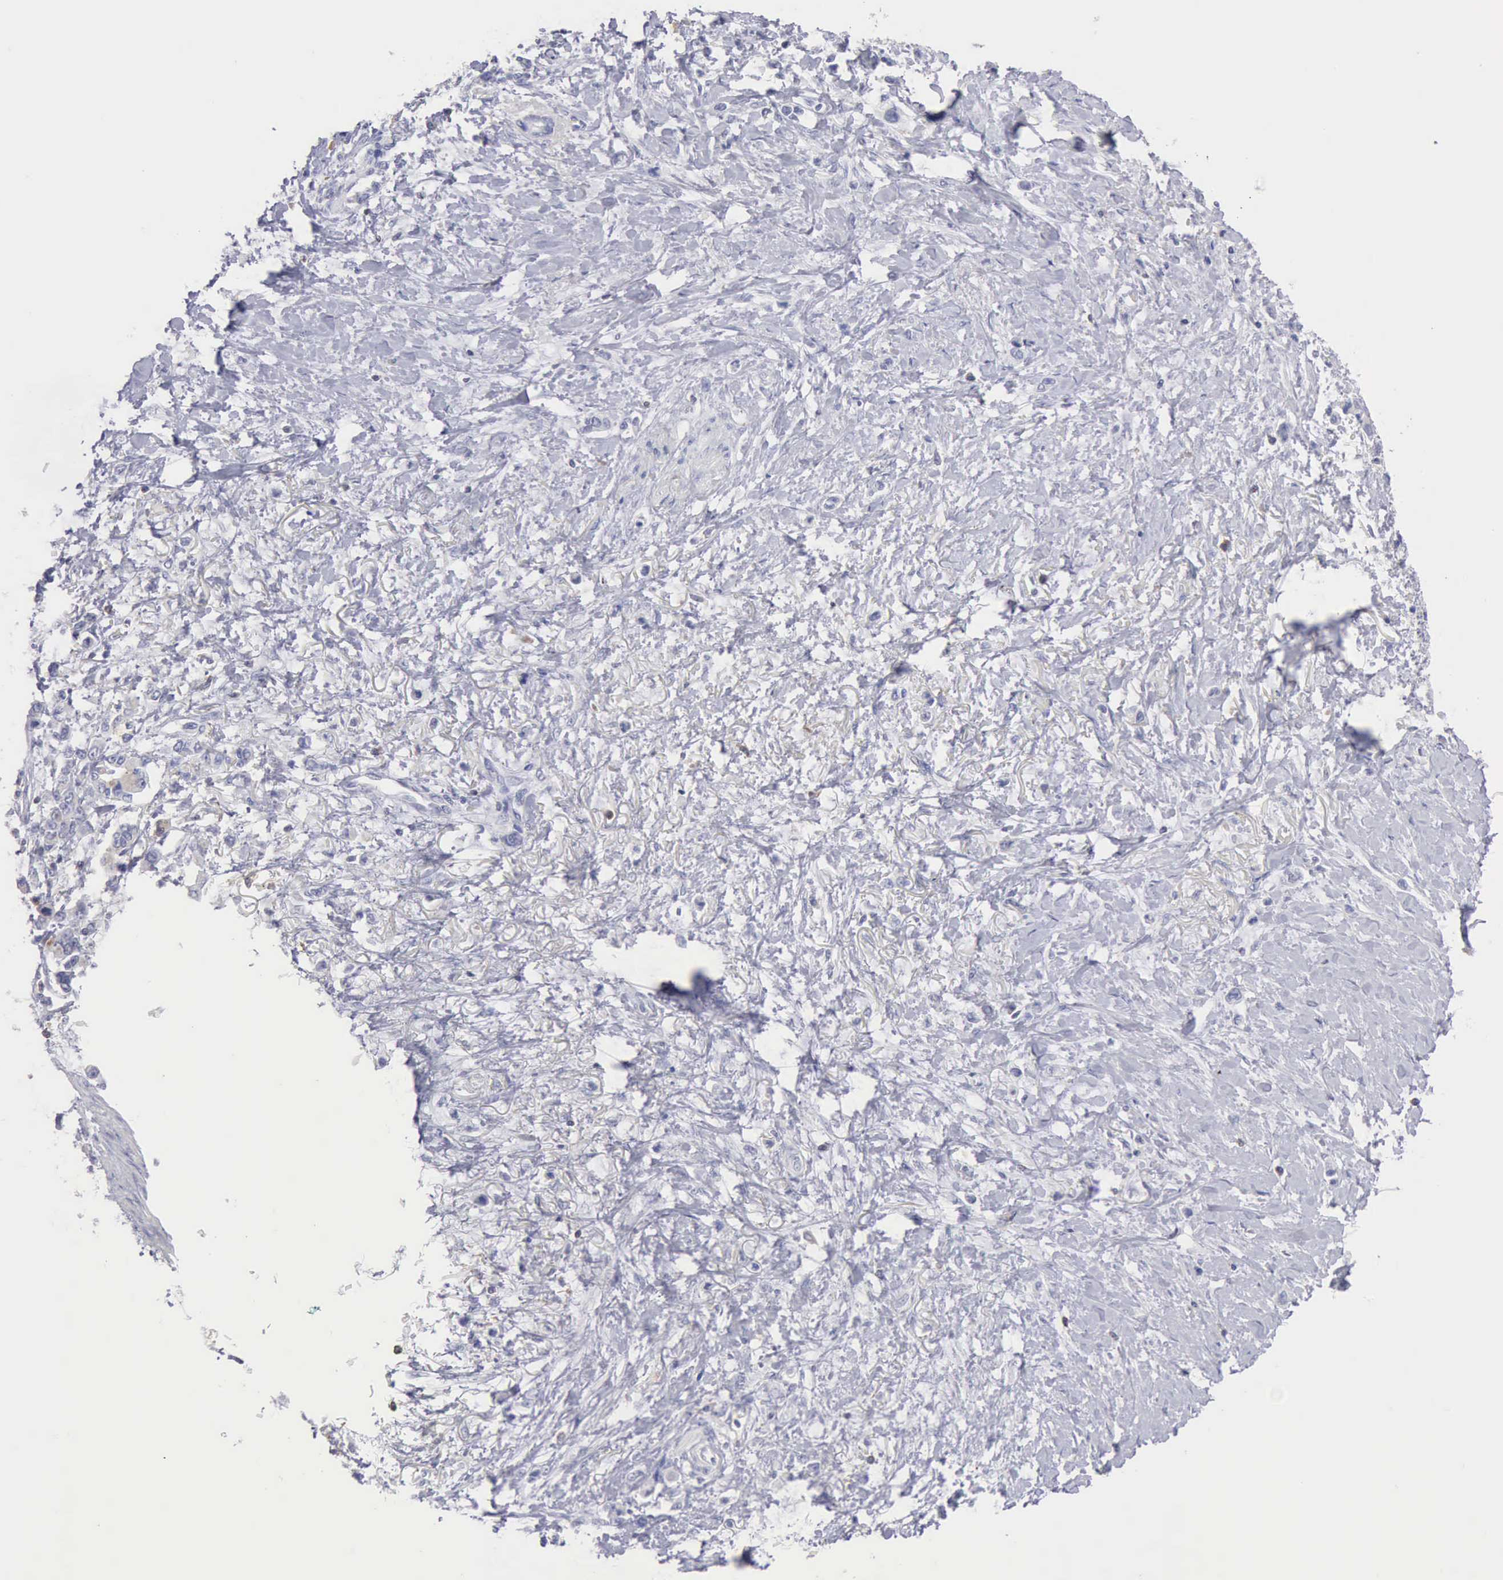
{"staining": {"intensity": "negative", "quantity": "none", "location": "none"}, "tissue": "stomach cancer", "cell_type": "Tumor cells", "image_type": "cancer", "snomed": [{"axis": "morphology", "description": "Adenocarcinoma, NOS"}, {"axis": "topography", "description": "Stomach"}], "caption": "Immunohistochemistry photomicrograph of neoplastic tissue: stomach cancer (adenocarcinoma) stained with DAB demonstrates no significant protein positivity in tumor cells.", "gene": "SASH3", "patient": {"sex": "male", "age": 78}}